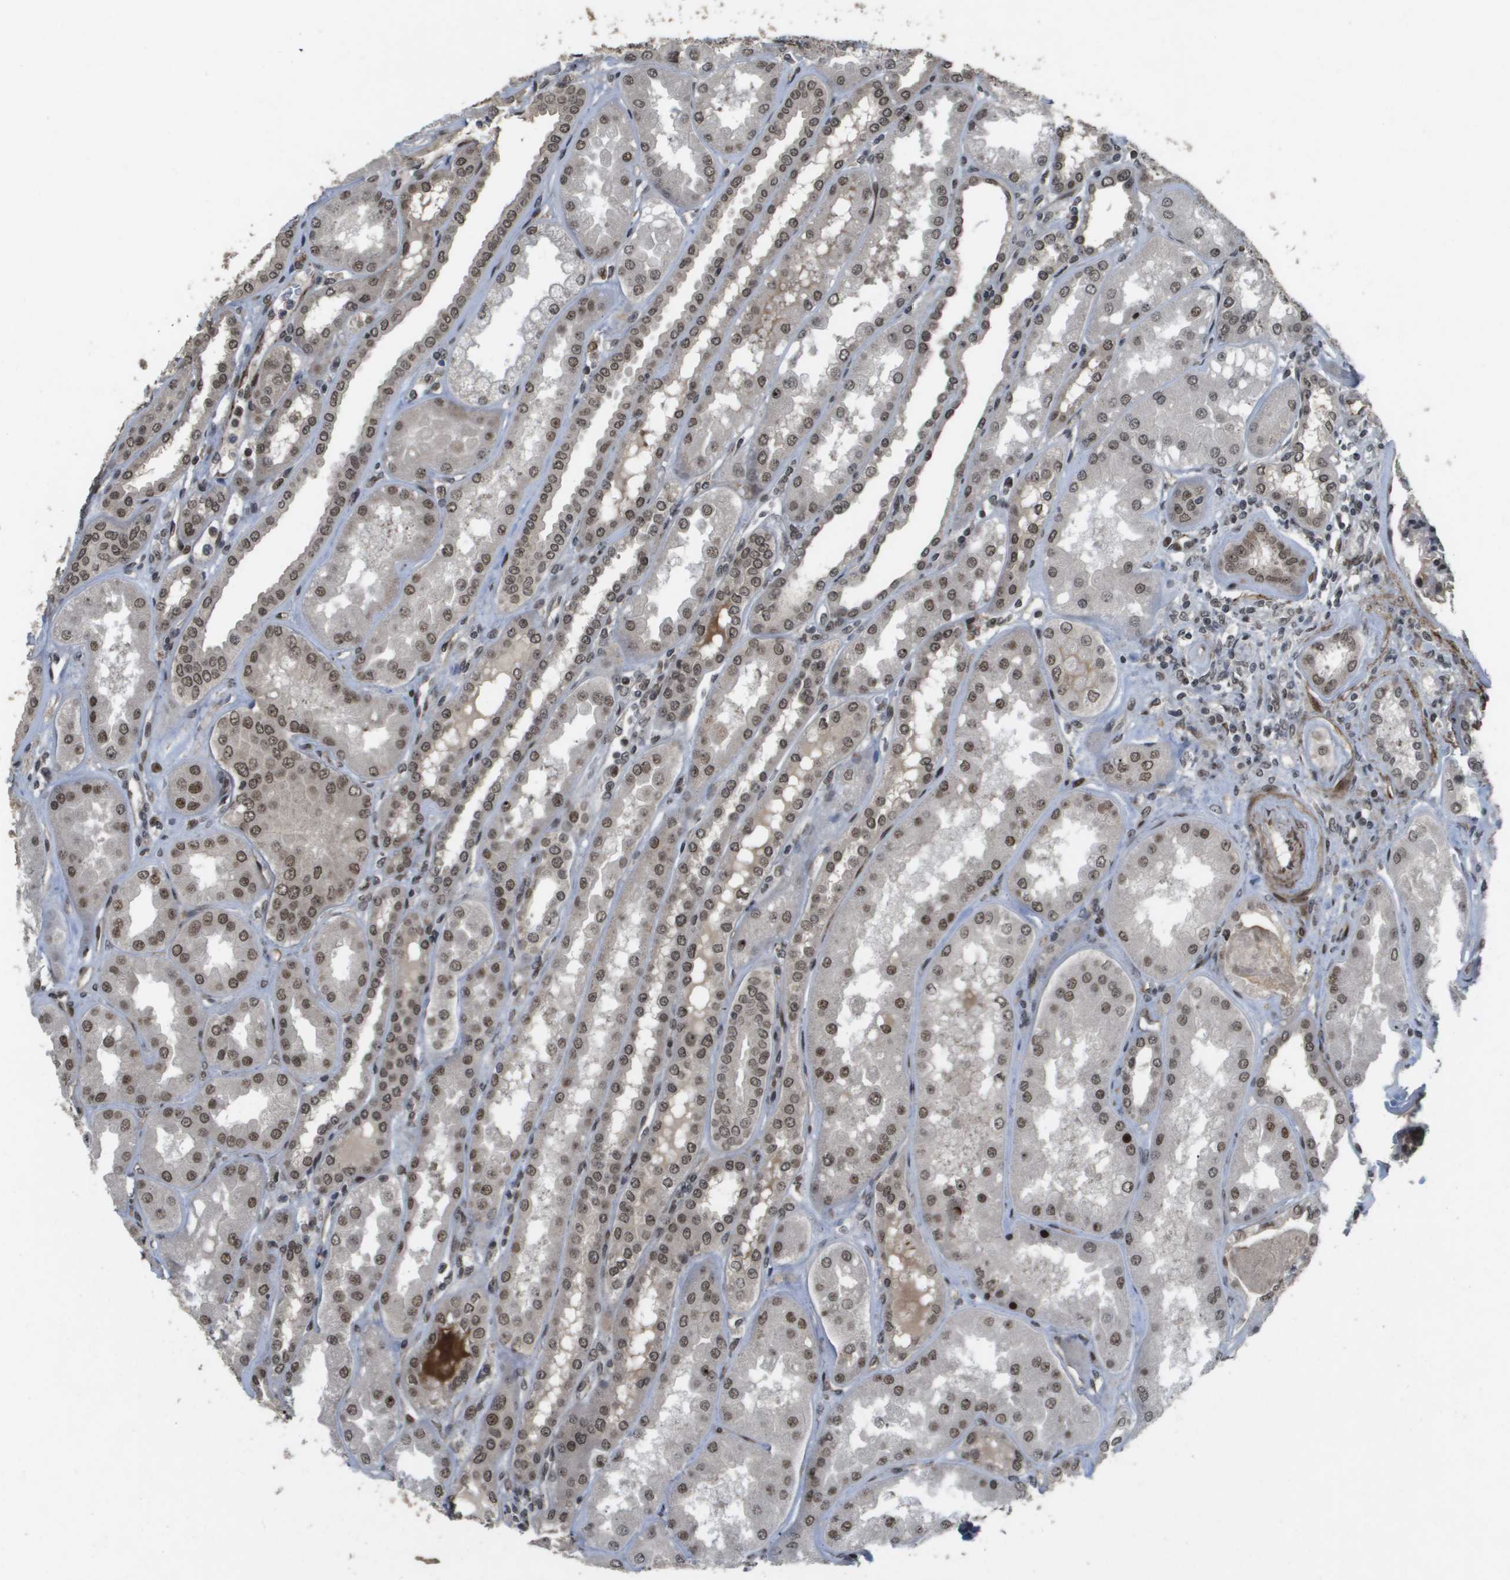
{"staining": {"intensity": "moderate", "quantity": ">75%", "location": "nuclear"}, "tissue": "kidney", "cell_type": "Cells in glomeruli", "image_type": "normal", "snomed": [{"axis": "morphology", "description": "Normal tissue, NOS"}, {"axis": "topography", "description": "Kidney"}], "caption": "Kidney stained for a protein (brown) demonstrates moderate nuclear positive positivity in approximately >75% of cells in glomeruli.", "gene": "KAT5", "patient": {"sex": "female", "age": 56}}